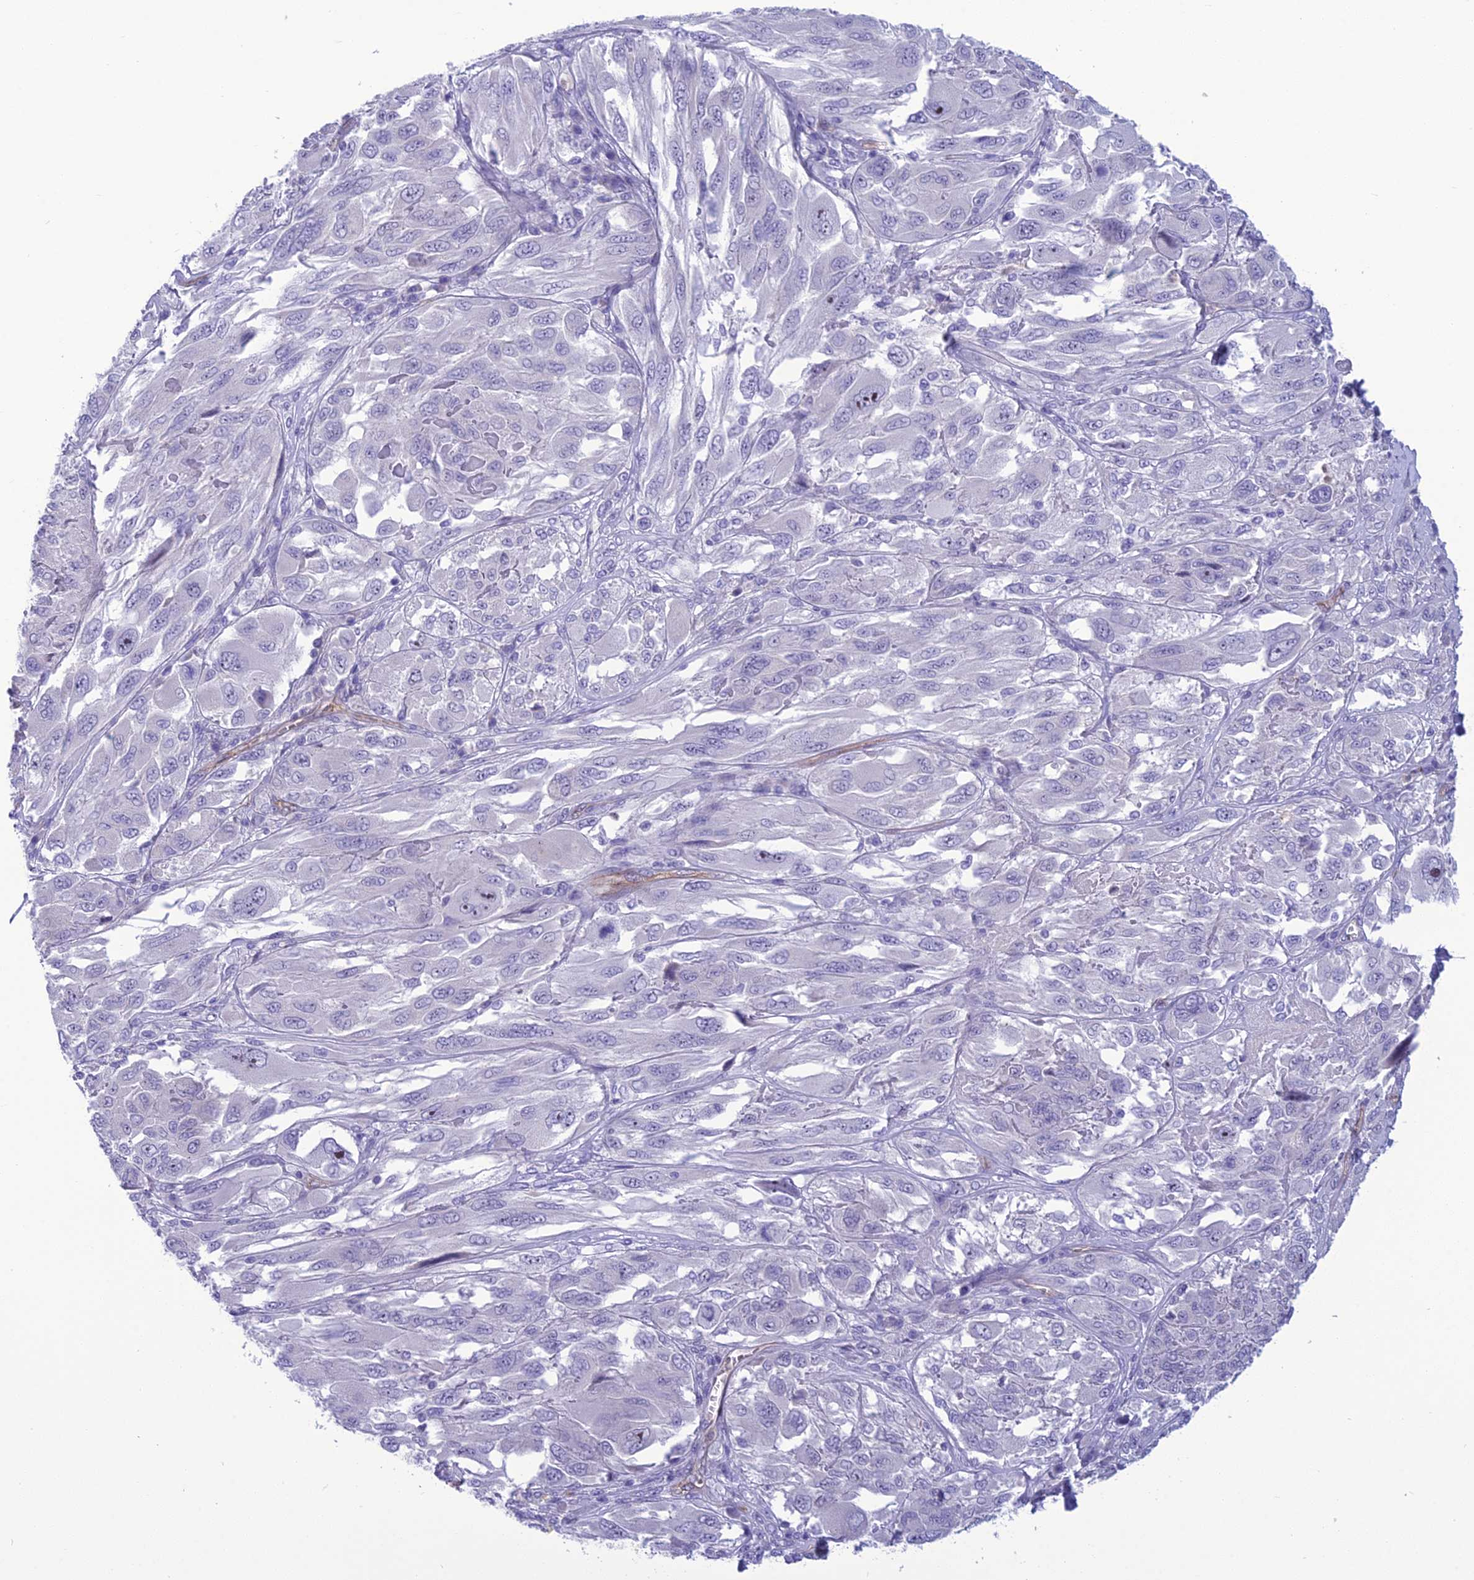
{"staining": {"intensity": "negative", "quantity": "none", "location": "none"}, "tissue": "melanoma", "cell_type": "Tumor cells", "image_type": "cancer", "snomed": [{"axis": "morphology", "description": "Malignant melanoma, NOS"}, {"axis": "topography", "description": "Skin"}], "caption": "This is an immunohistochemistry image of human malignant melanoma. There is no staining in tumor cells.", "gene": "BBS7", "patient": {"sex": "female", "age": 91}}